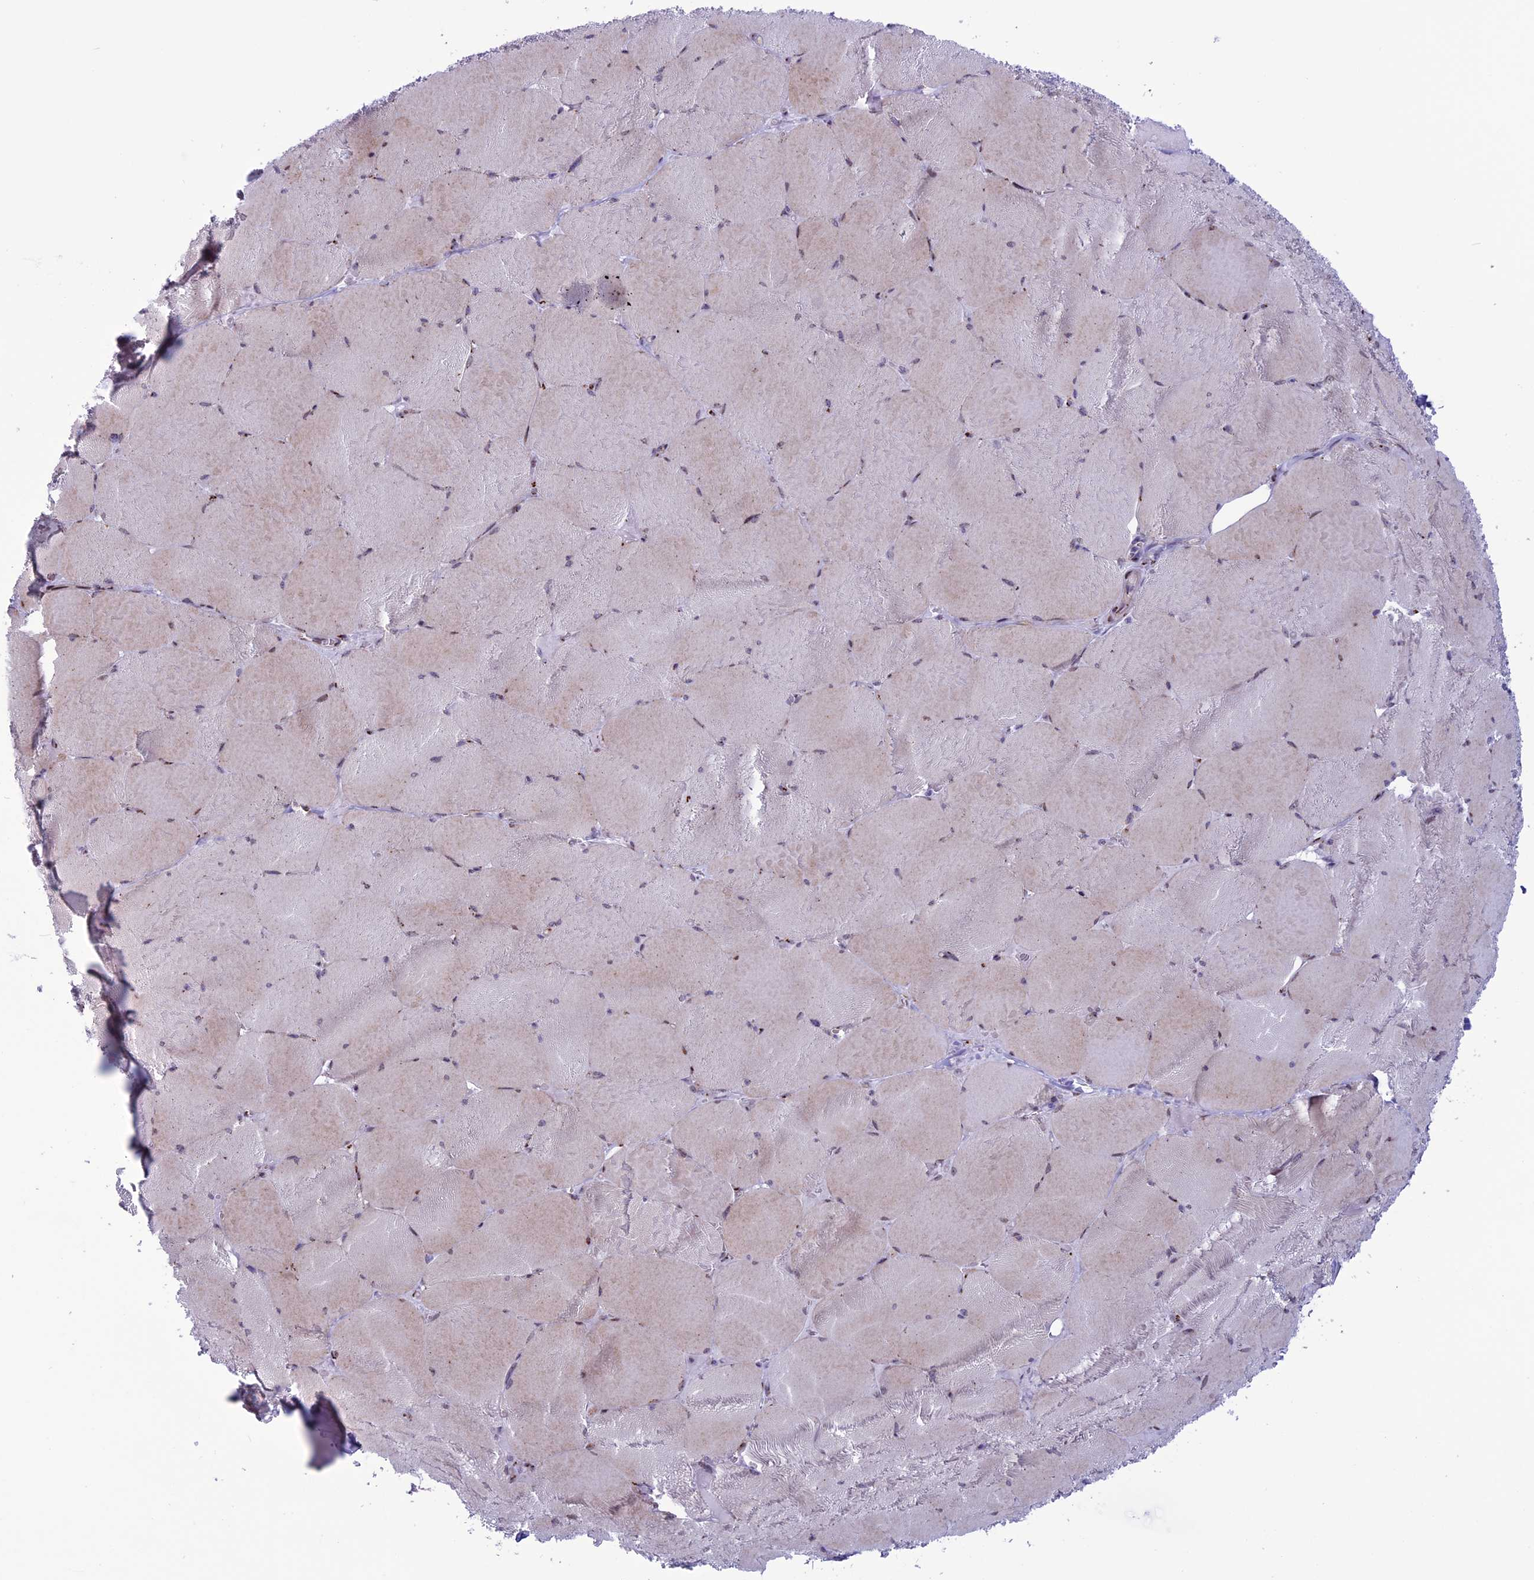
{"staining": {"intensity": "moderate", "quantity": "25%-75%", "location": "cytoplasmic/membranous,nuclear"}, "tissue": "skeletal muscle", "cell_type": "Myocytes", "image_type": "normal", "snomed": [{"axis": "morphology", "description": "Normal tissue, NOS"}, {"axis": "topography", "description": "Skeletal muscle"}, {"axis": "topography", "description": "Head-Neck"}], "caption": "This micrograph exhibits immunohistochemistry staining of benign skeletal muscle, with medium moderate cytoplasmic/membranous,nuclear expression in approximately 25%-75% of myocytes.", "gene": "PLEKHA4", "patient": {"sex": "male", "age": 66}}